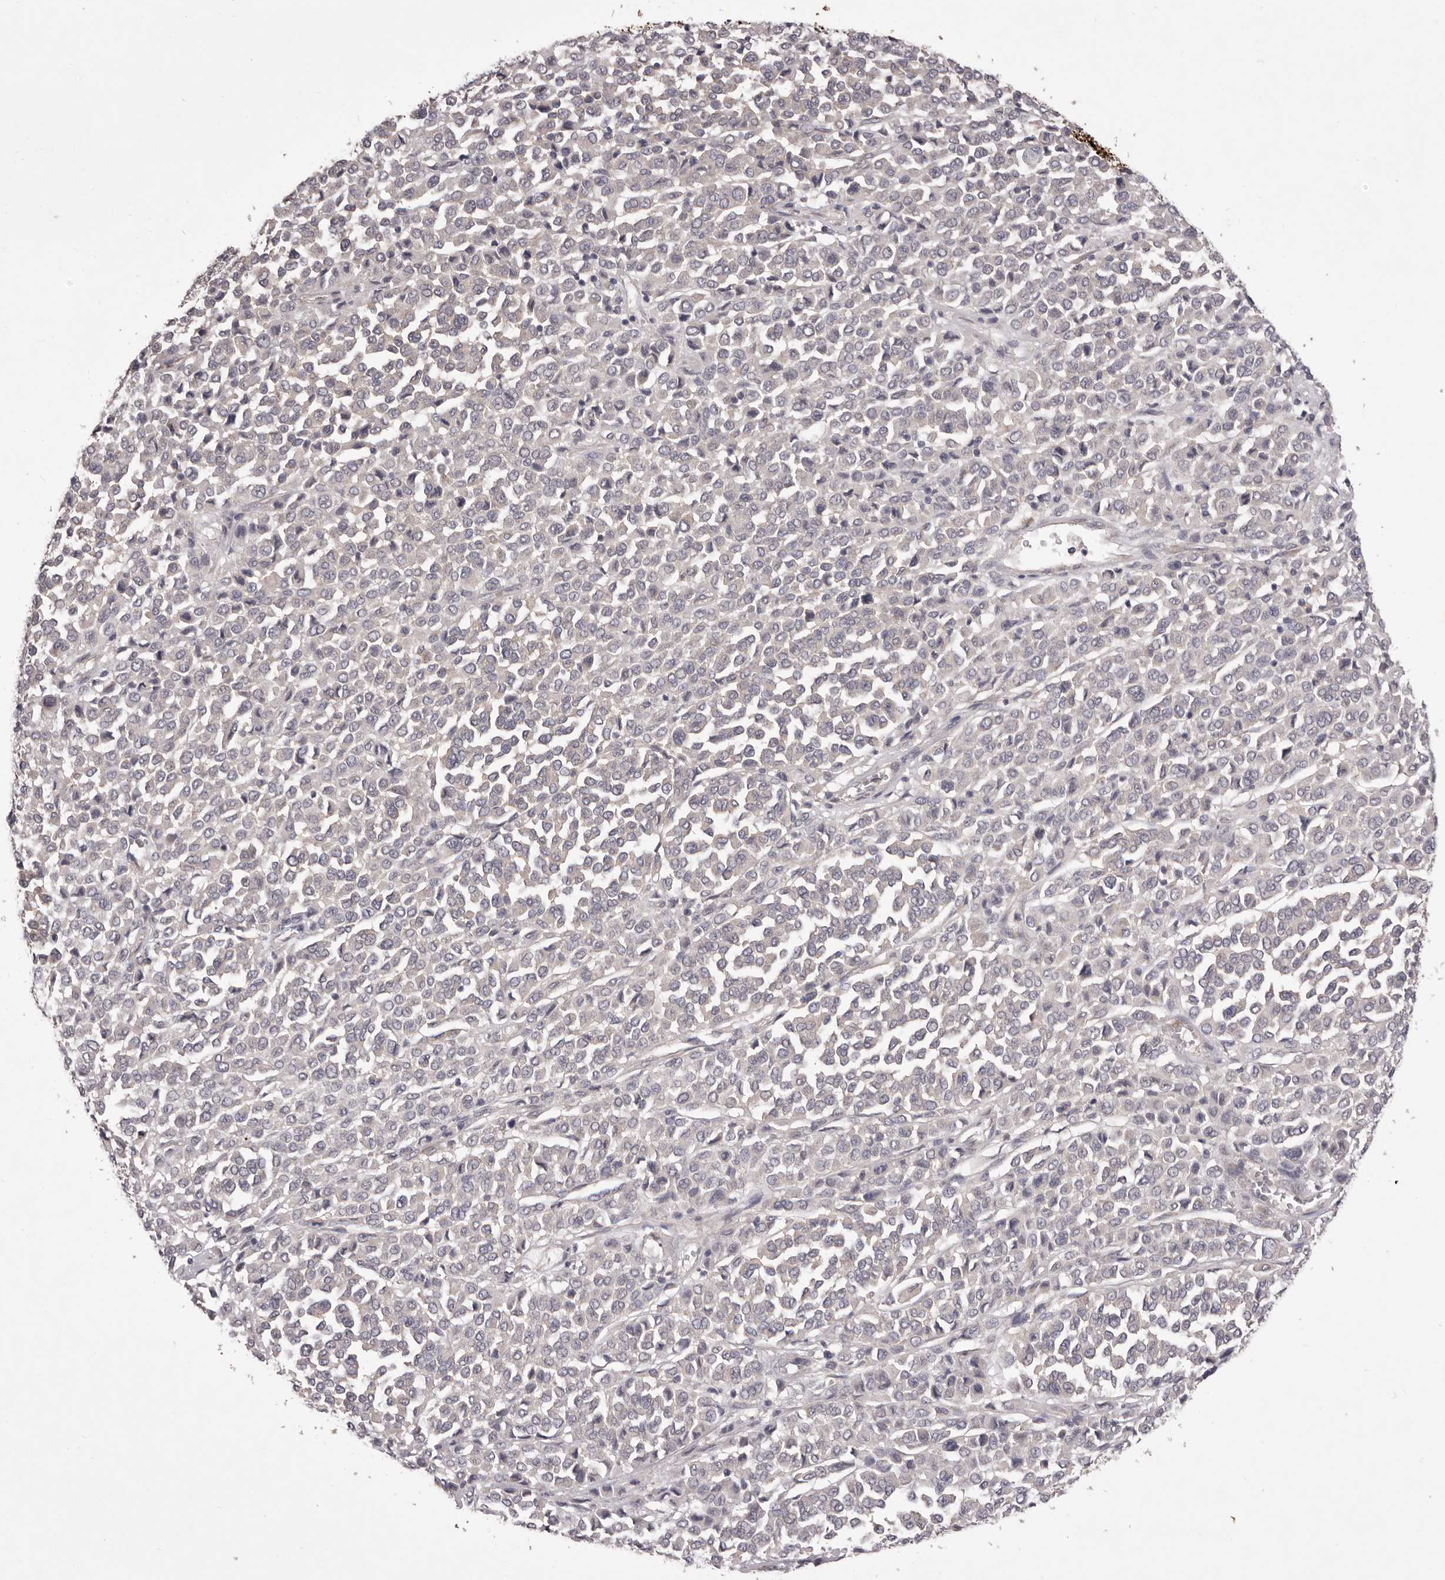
{"staining": {"intensity": "negative", "quantity": "none", "location": "none"}, "tissue": "melanoma", "cell_type": "Tumor cells", "image_type": "cancer", "snomed": [{"axis": "morphology", "description": "Malignant melanoma, Metastatic site"}, {"axis": "topography", "description": "Pancreas"}], "caption": "An immunohistochemistry (IHC) micrograph of melanoma is shown. There is no staining in tumor cells of melanoma.", "gene": "PNRC1", "patient": {"sex": "female", "age": 30}}